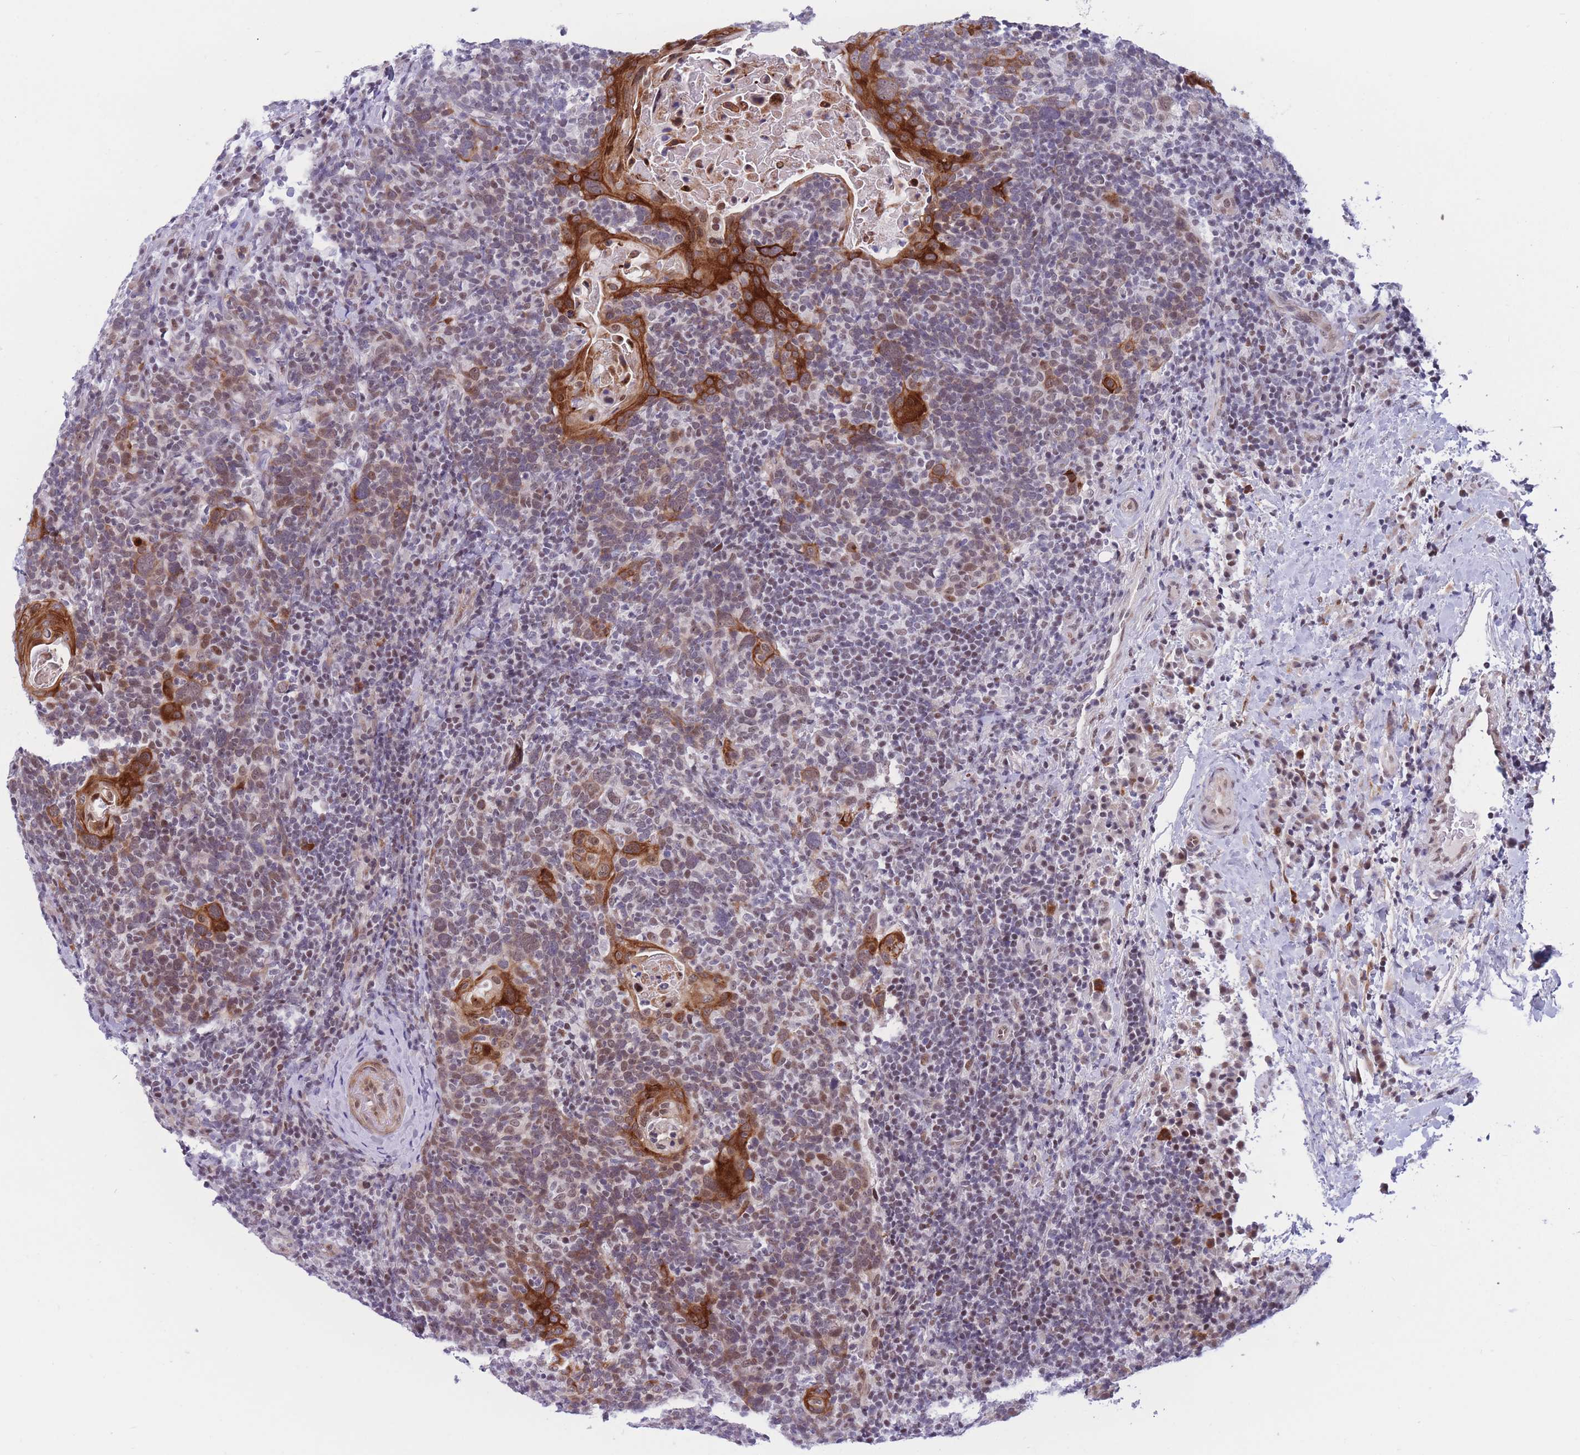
{"staining": {"intensity": "strong", "quantity": "<25%", "location": "cytoplasmic/membranous"}, "tissue": "head and neck cancer", "cell_type": "Tumor cells", "image_type": "cancer", "snomed": [{"axis": "morphology", "description": "Squamous cell carcinoma, NOS"}, {"axis": "morphology", "description": "Squamous cell carcinoma, metastatic, NOS"}, {"axis": "topography", "description": "Lymph node"}, {"axis": "topography", "description": "Head-Neck"}], "caption": "A histopathology image showing strong cytoplasmic/membranous positivity in about <25% of tumor cells in head and neck cancer (squamous cell carcinoma), as visualized by brown immunohistochemical staining.", "gene": "BCL9L", "patient": {"sex": "male", "age": 62}}